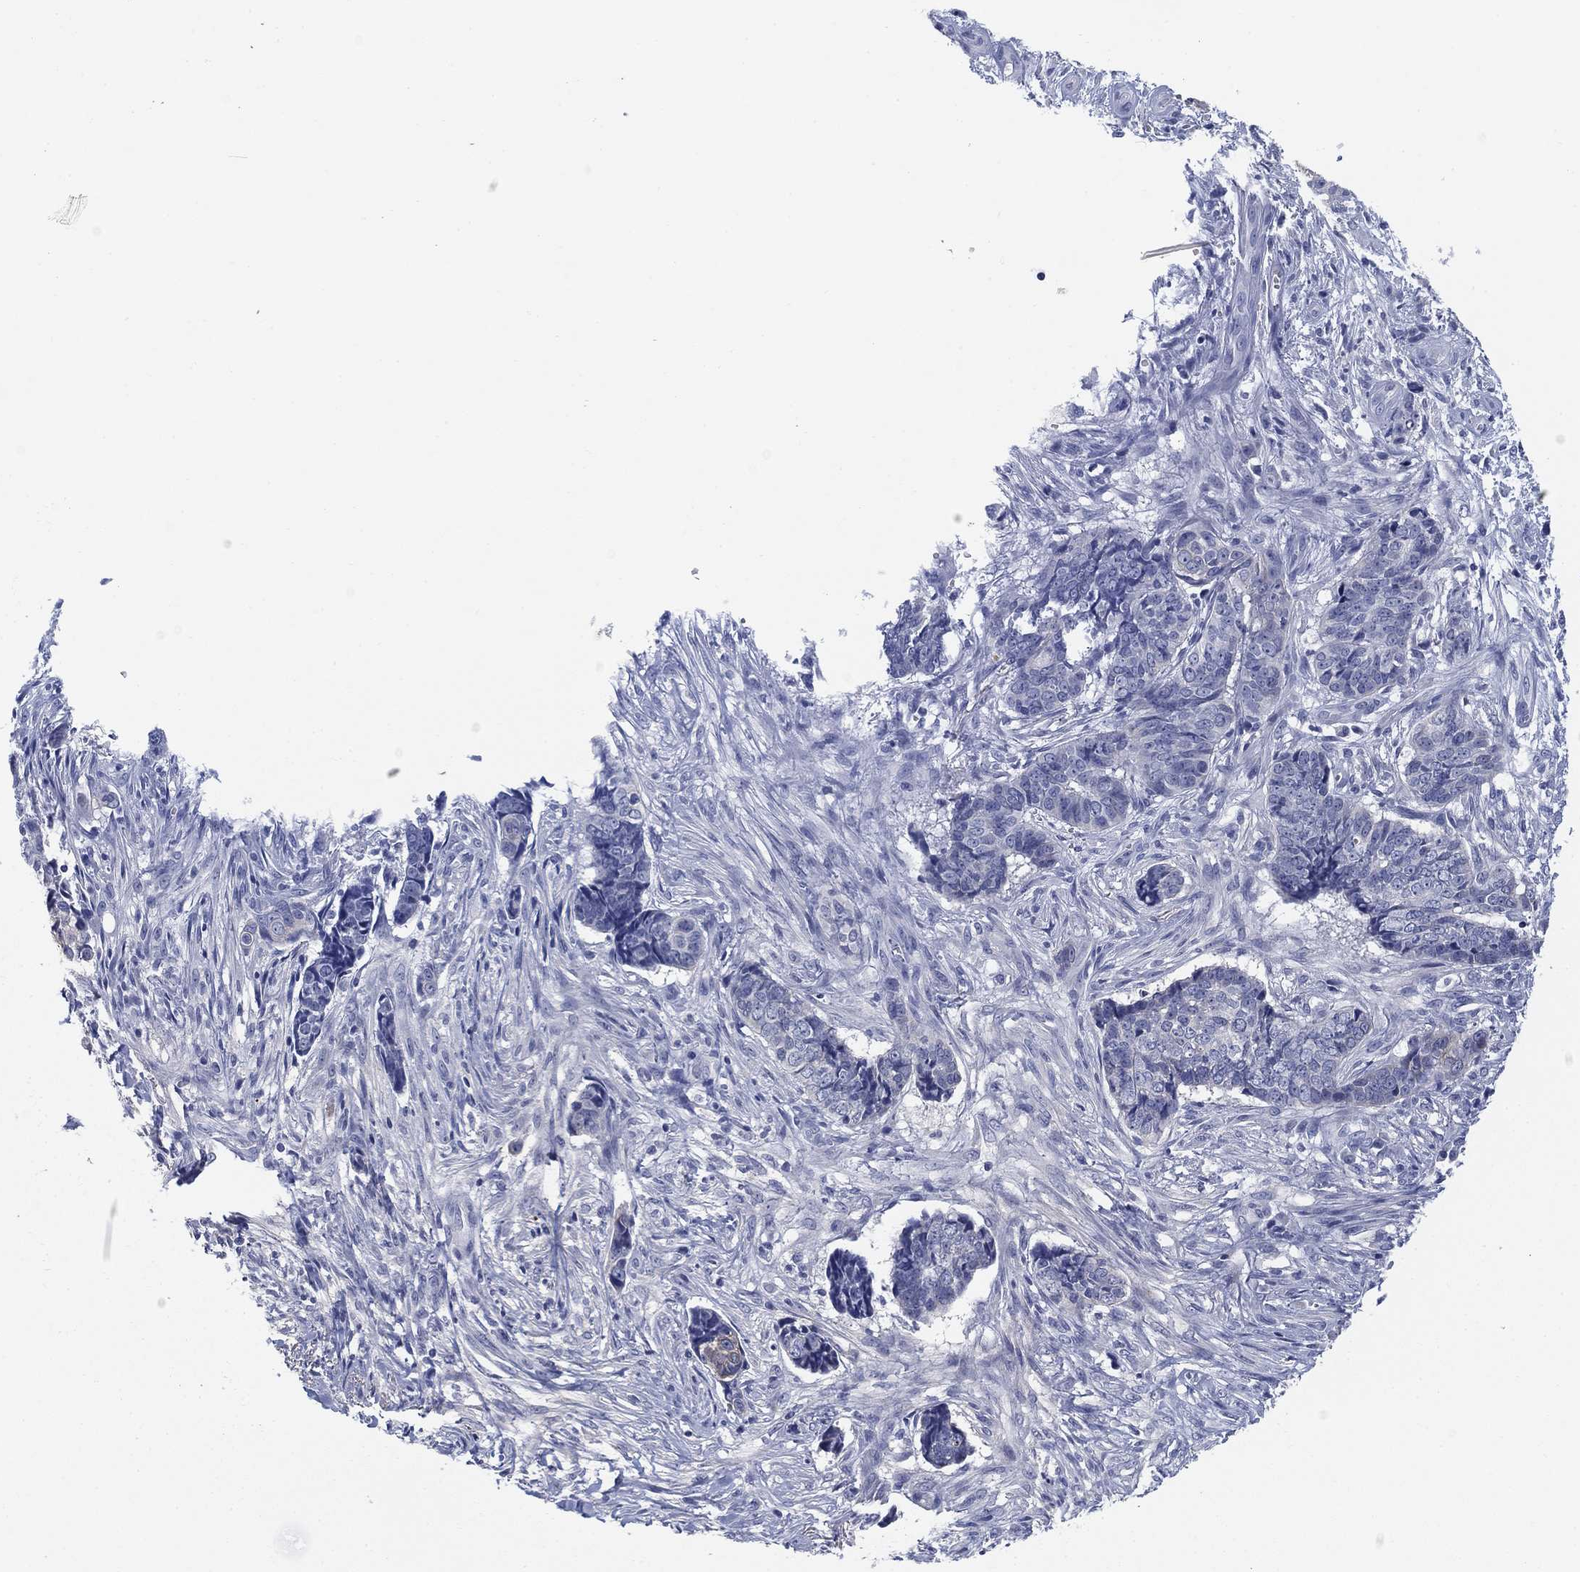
{"staining": {"intensity": "weak", "quantity": "<25%", "location": "cytoplasmic/membranous"}, "tissue": "skin cancer", "cell_type": "Tumor cells", "image_type": "cancer", "snomed": [{"axis": "morphology", "description": "Basal cell carcinoma"}, {"axis": "topography", "description": "Skin"}], "caption": "This is a photomicrograph of IHC staining of skin cancer, which shows no positivity in tumor cells.", "gene": "CLUL1", "patient": {"sex": "male", "age": 86}}